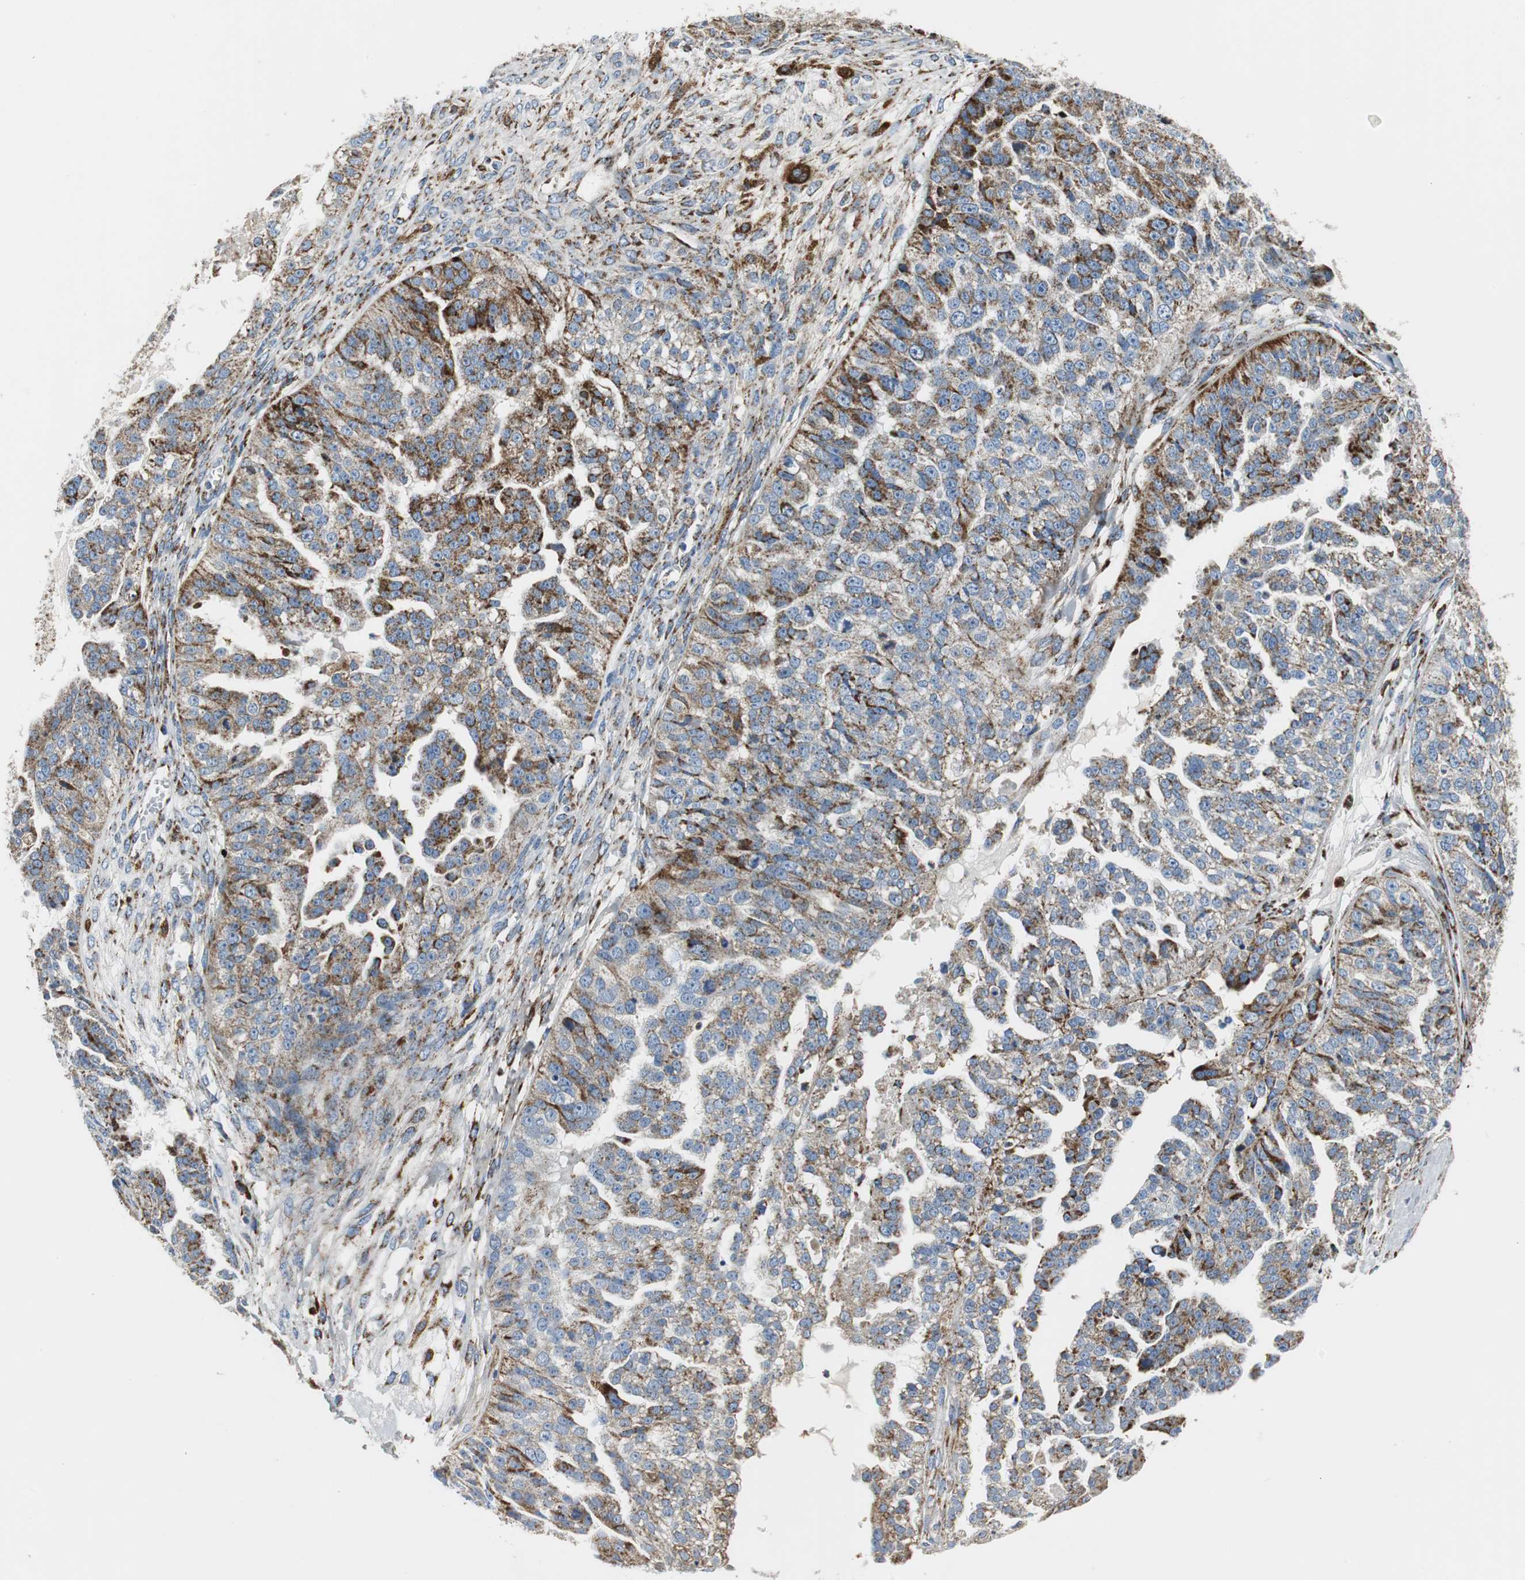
{"staining": {"intensity": "strong", "quantity": ">75%", "location": "cytoplasmic/membranous"}, "tissue": "ovarian cancer", "cell_type": "Tumor cells", "image_type": "cancer", "snomed": [{"axis": "morphology", "description": "Carcinoma, NOS"}, {"axis": "topography", "description": "Soft tissue"}, {"axis": "topography", "description": "Ovary"}], "caption": "DAB immunohistochemical staining of human carcinoma (ovarian) reveals strong cytoplasmic/membranous protein staining in about >75% of tumor cells.", "gene": "C1QTNF7", "patient": {"sex": "female", "age": 54}}